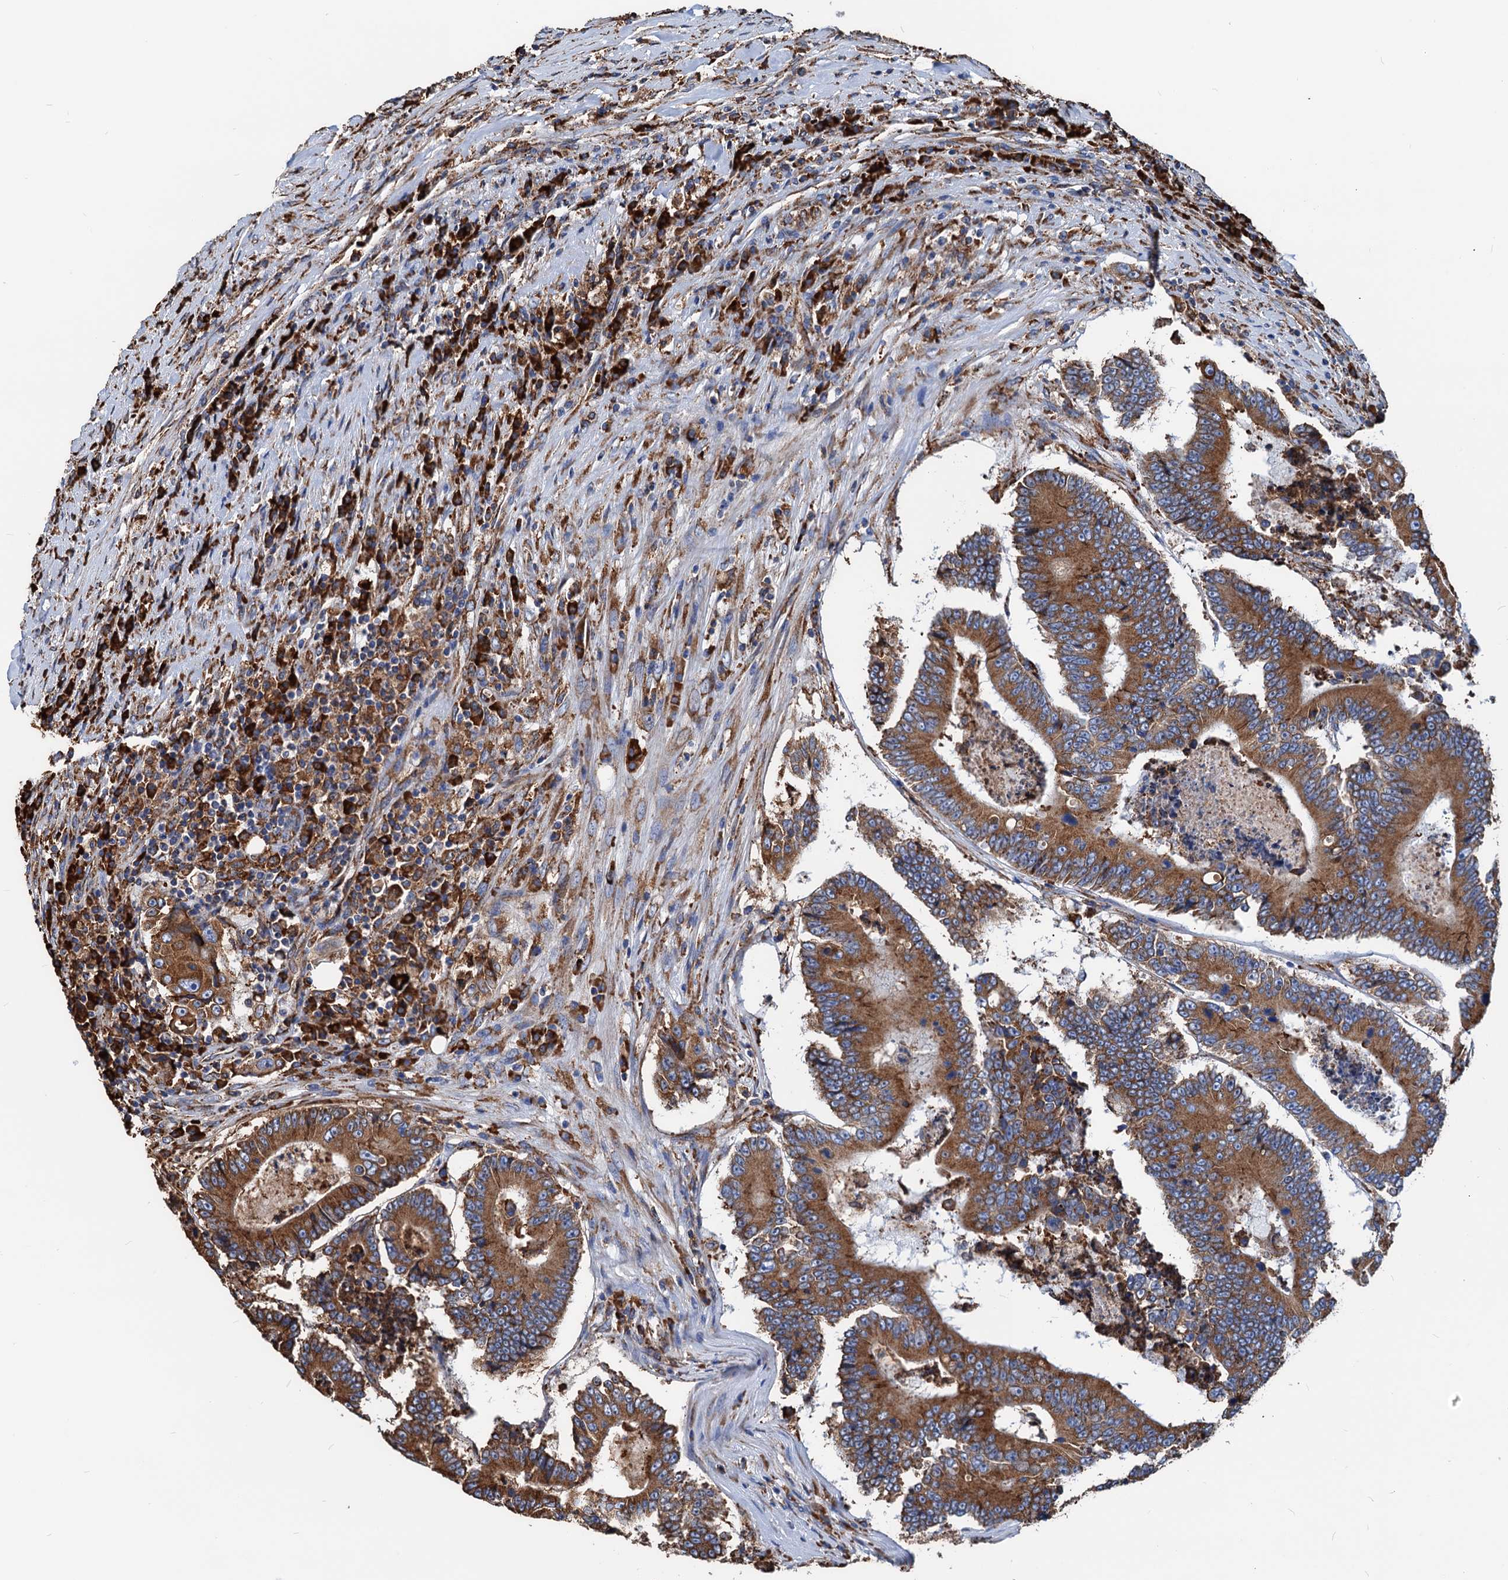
{"staining": {"intensity": "moderate", "quantity": ">75%", "location": "cytoplasmic/membranous"}, "tissue": "colorectal cancer", "cell_type": "Tumor cells", "image_type": "cancer", "snomed": [{"axis": "morphology", "description": "Adenocarcinoma, NOS"}, {"axis": "topography", "description": "Colon"}], "caption": "This histopathology image demonstrates IHC staining of human colorectal adenocarcinoma, with medium moderate cytoplasmic/membranous staining in about >75% of tumor cells.", "gene": "HSPA5", "patient": {"sex": "male", "age": 83}}